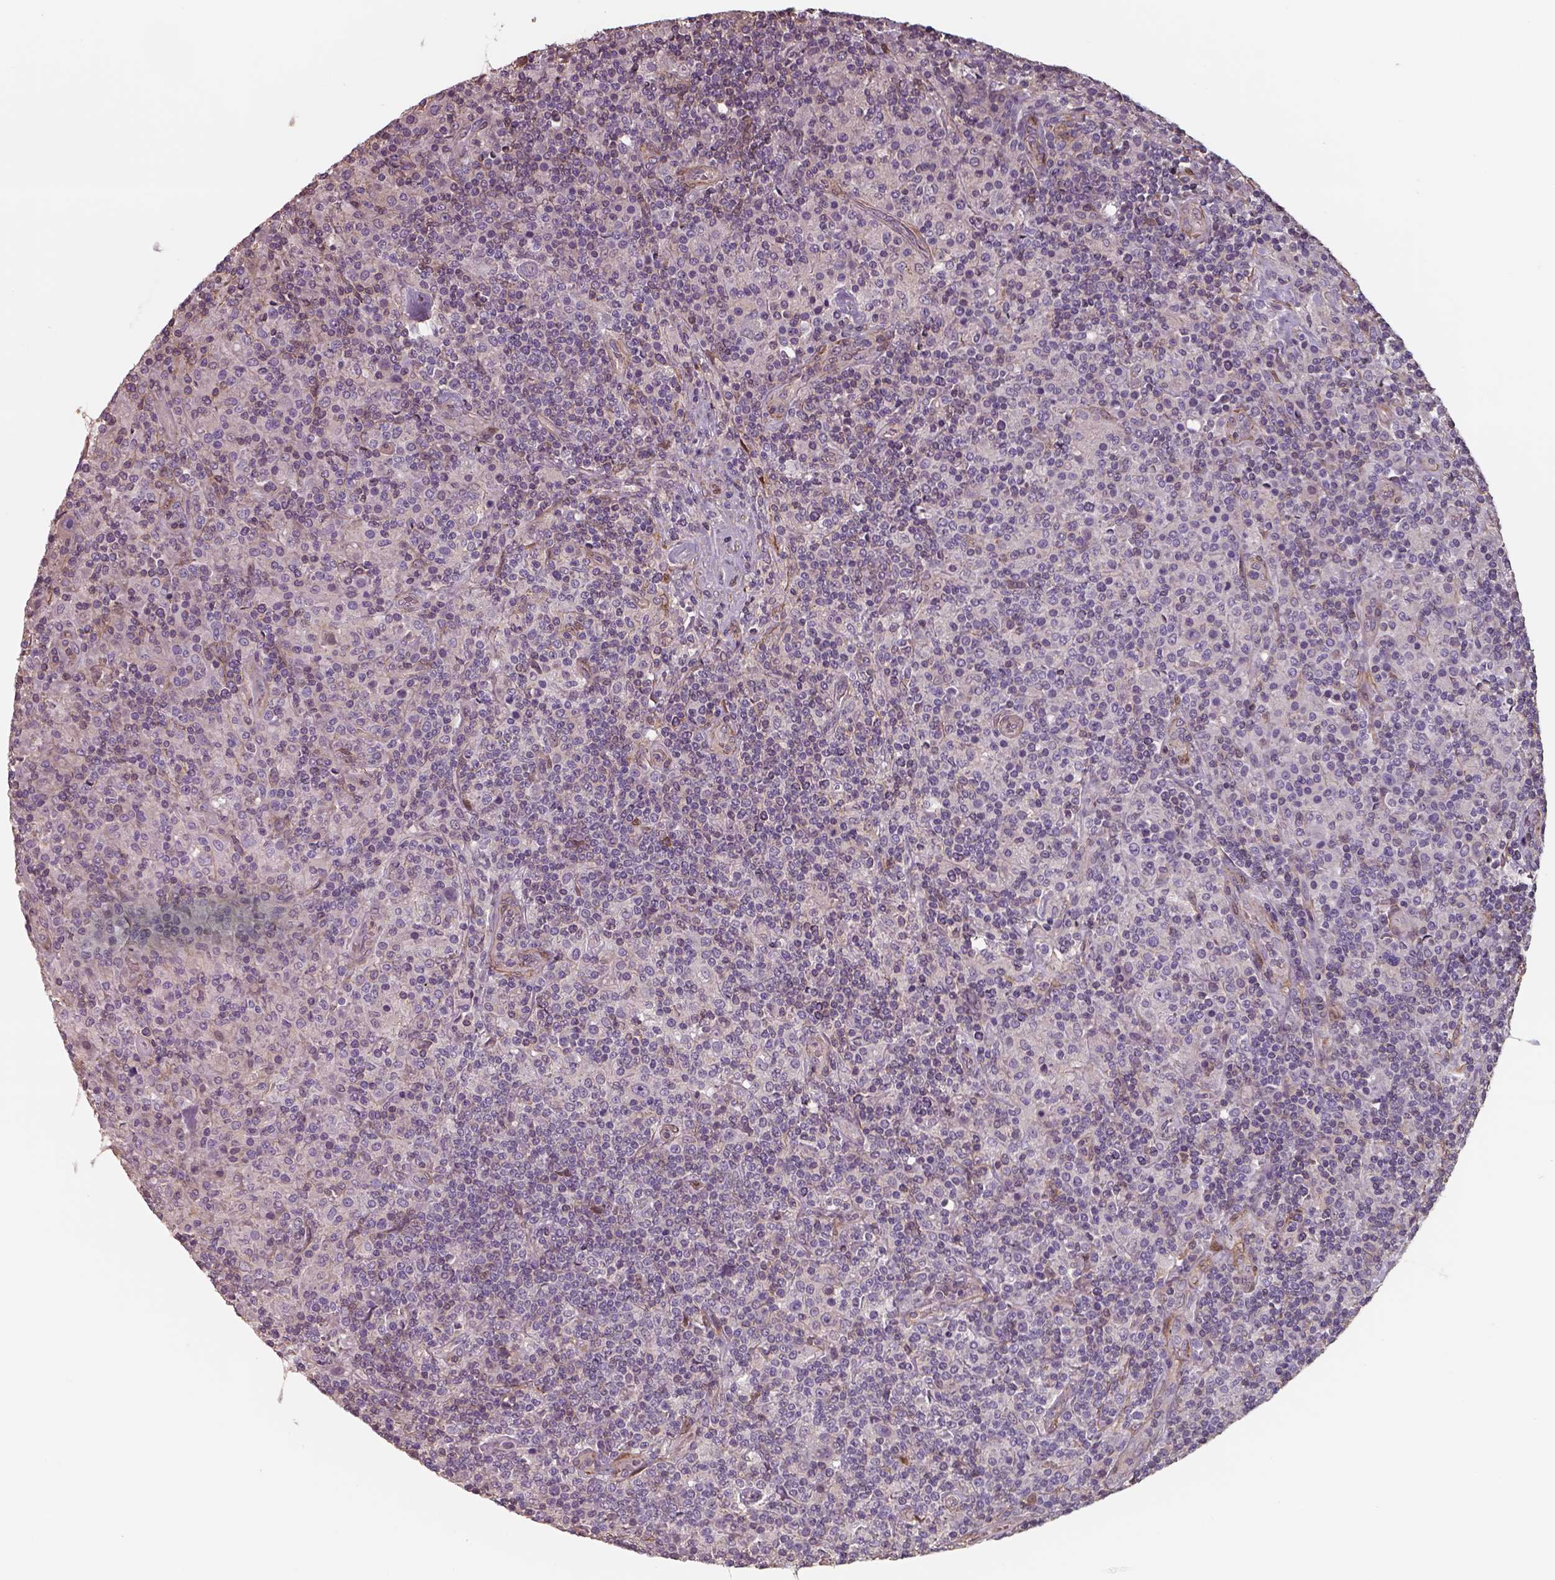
{"staining": {"intensity": "negative", "quantity": "none", "location": "none"}, "tissue": "lymphoma", "cell_type": "Tumor cells", "image_type": "cancer", "snomed": [{"axis": "morphology", "description": "Hodgkin's disease, NOS"}, {"axis": "topography", "description": "Lymph node"}], "caption": "A high-resolution micrograph shows IHC staining of Hodgkin's disease, which shows no significant expression in tumor cells.", "gene": "ISYNA1", "patient": {"sex": "male", "age": 70}}